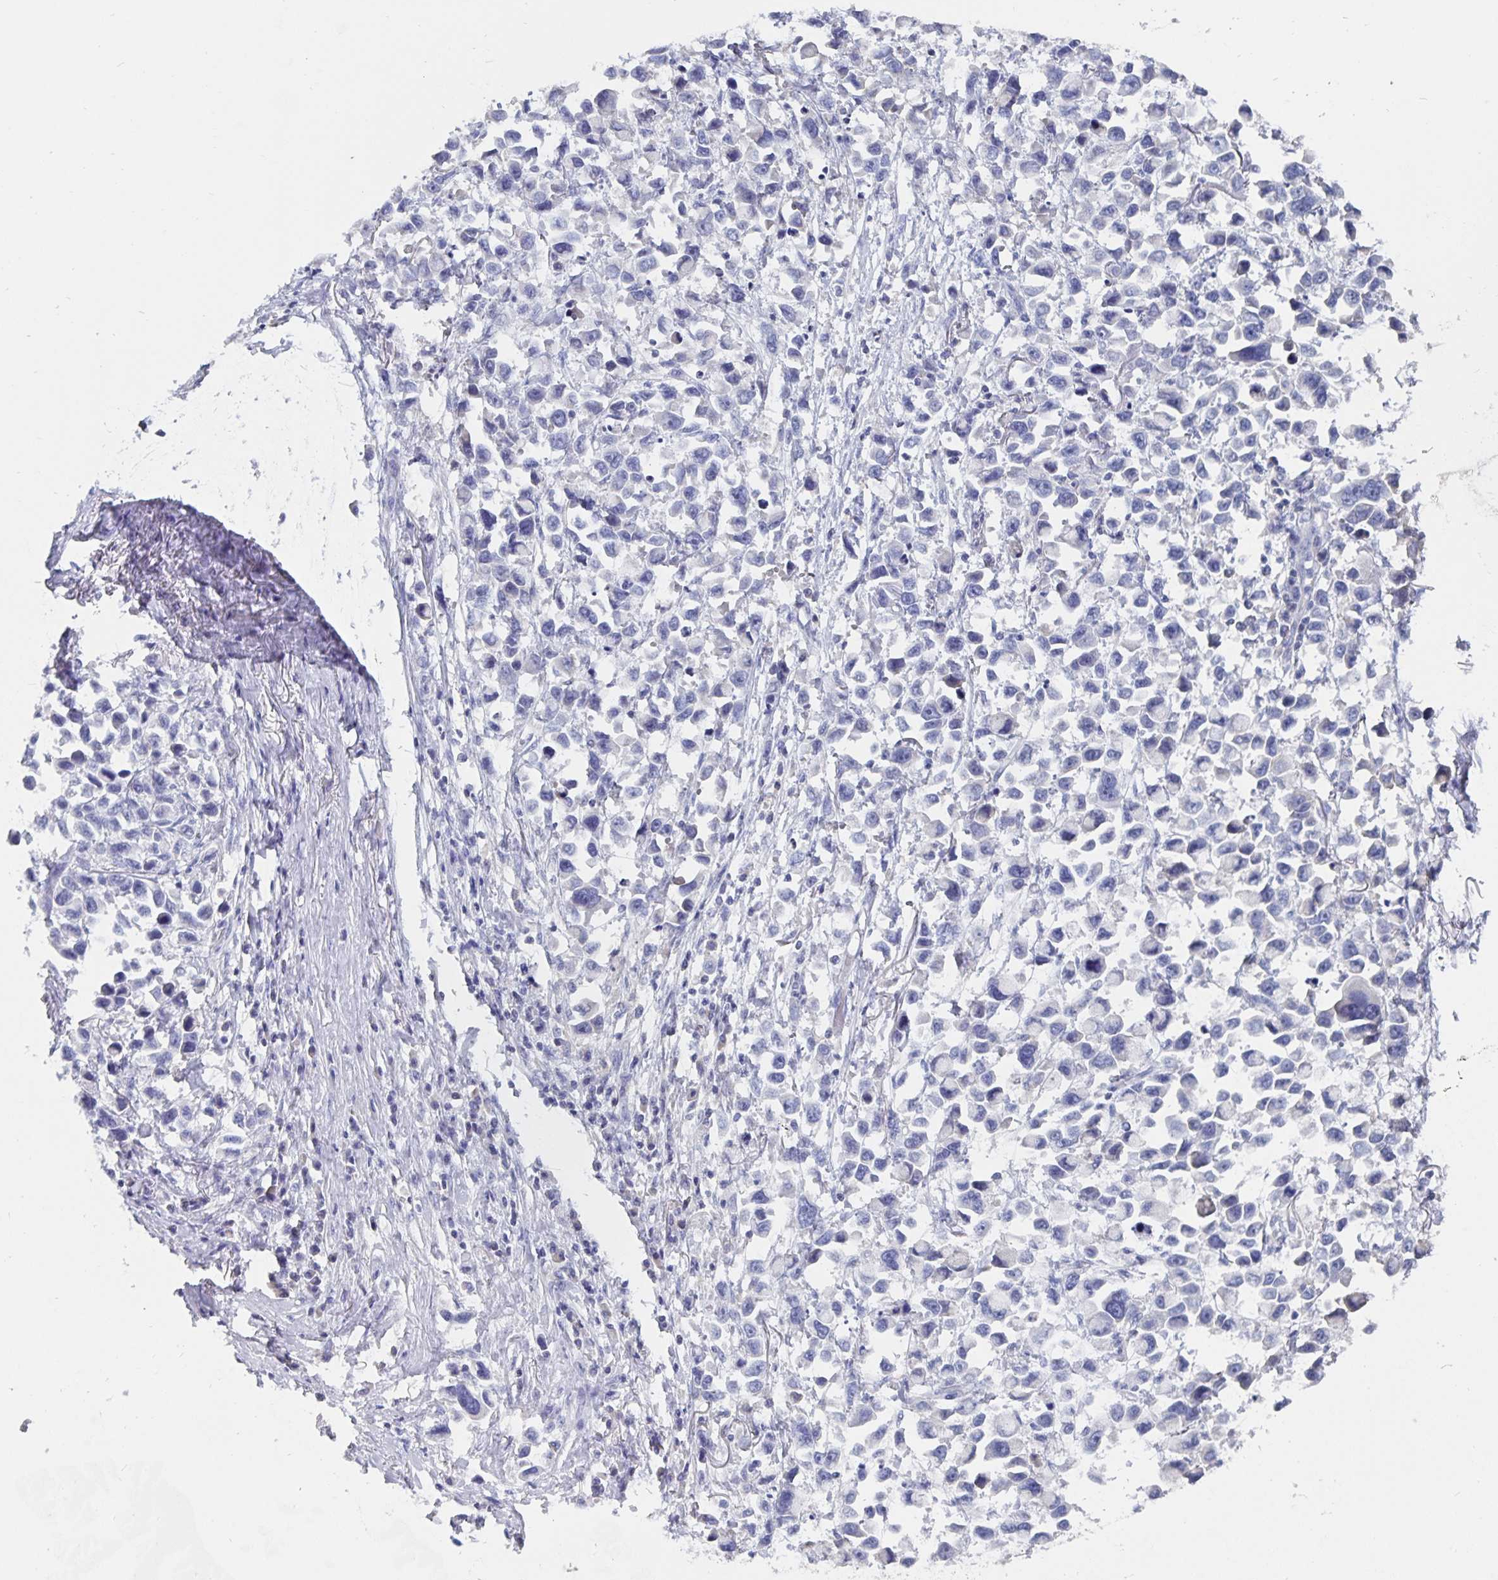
{"staining": {"intensity": "negative", "quantity": "none", "location": "none"}, "tissue": "stomach cancer", "cell_type": "Tumor cells", "image_type": "cancer", "snomed": [{"axis": "morphology", "description": "Adenocarcinoma, NOS"}, {"axis": "topography", "description": "Stomach"}], "caption": "DAB (3,3'-diaminobenzidine) immunohistochemical staining of stomach adenocarcinoma demonstrates no significant staining in tumor cells. Nuclei are stained in blue.", "gene": "CFAP69", "patient": {"sex": "female", "age": 81}}